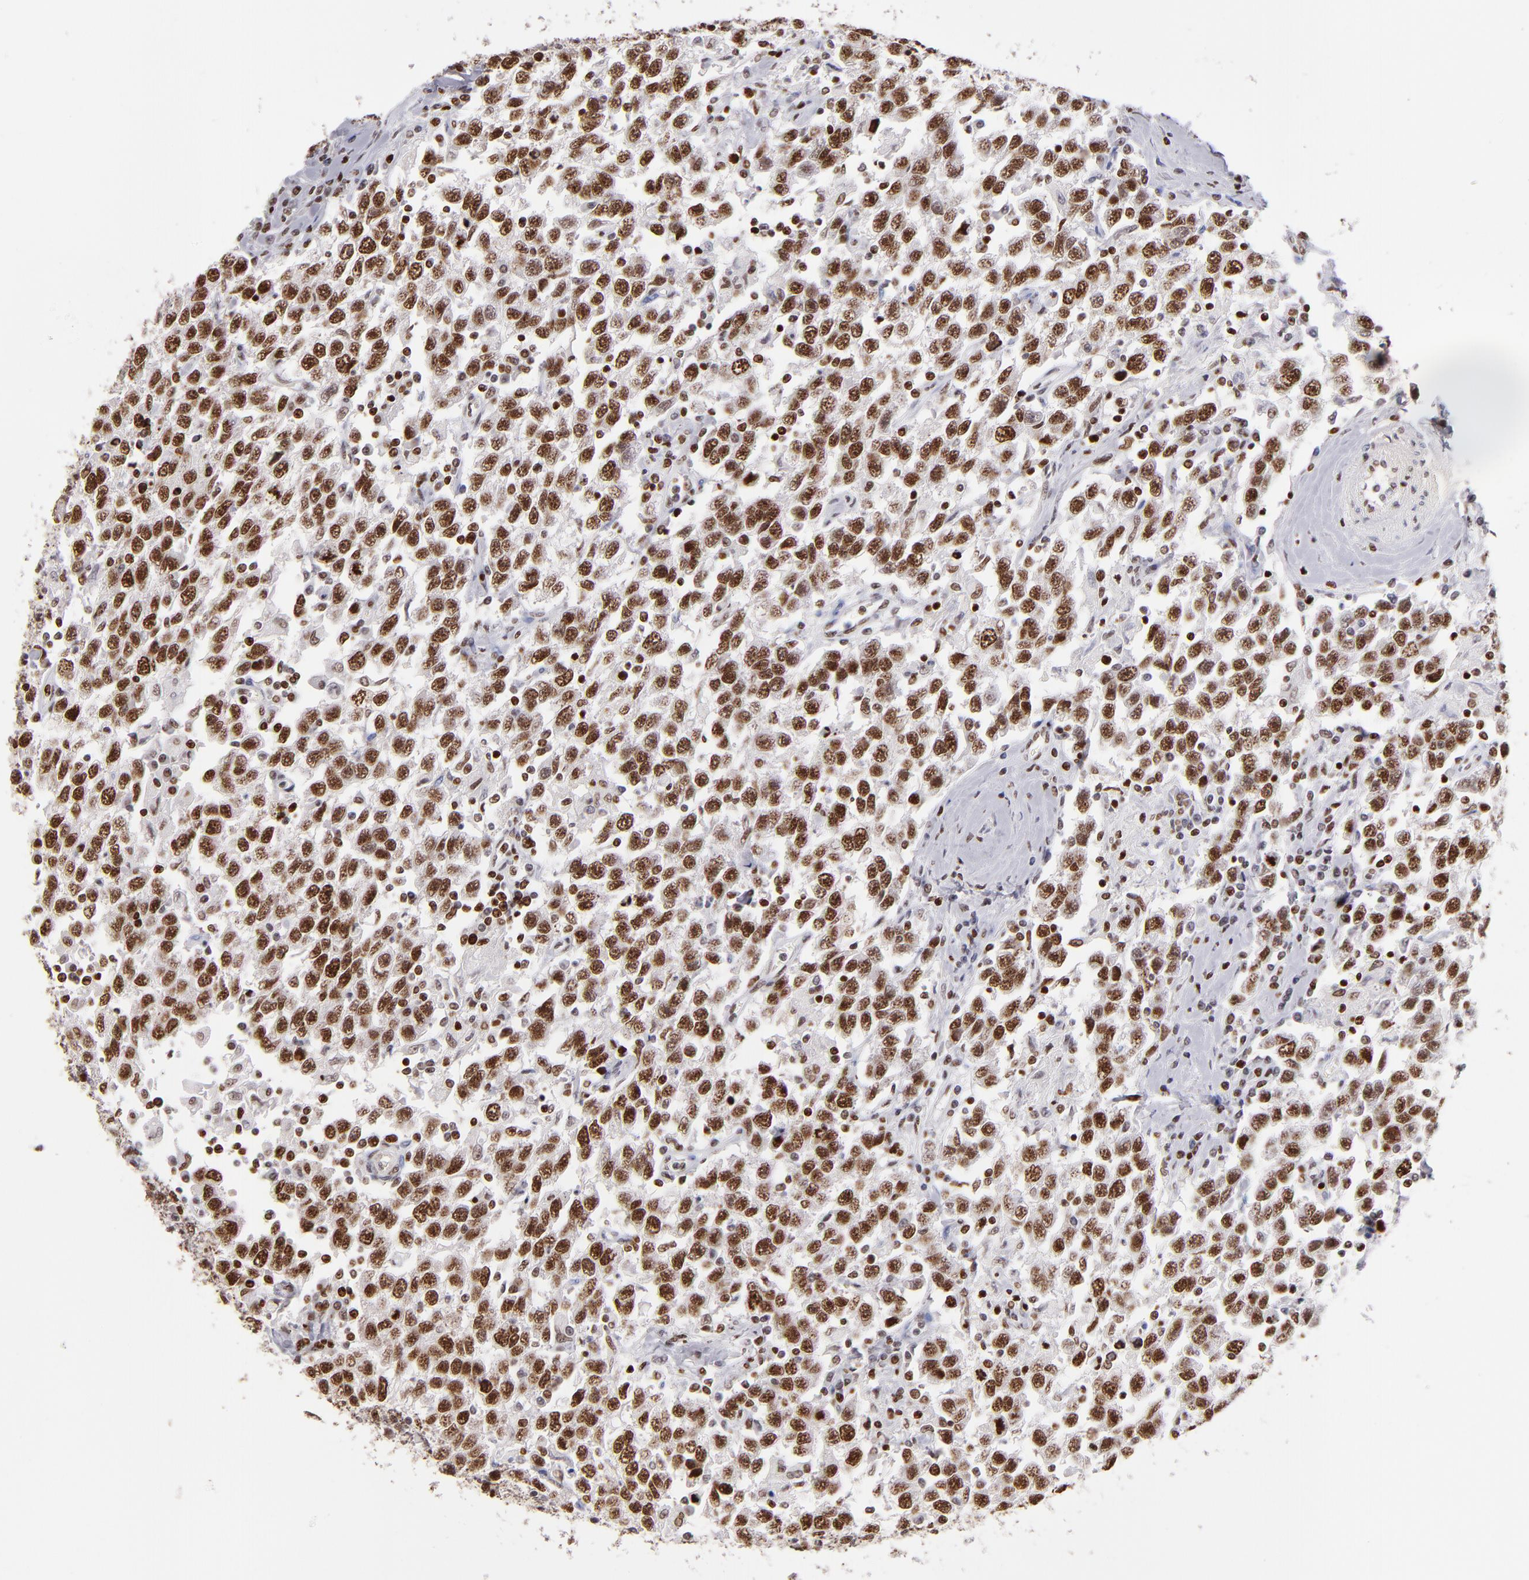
{"staining": {"intensity": "strong", "quantity": ">75%", "location": "nuclear"}, "tissue": "testis cancer", "cell_type": "Tumor cells", "image_type": "cancer", "snomed": [{"axis": "morphology", "description": "Seminoma, NOS"}, {"axis": "topography", "description": "Testis"}], "caption": "Immunohistochemical staining of human seminoma (testis) reveals high levels of strong nuclear protein positivity in about >75% of tumor cells. Using DAB (3,3'-diaminobenzidine) (brown) and hematoxylin (blue) stains, captured at high magnification using brightfield microscopy.", "gene": "POLA1", "patient": {"sex": "male", "age": 41}}